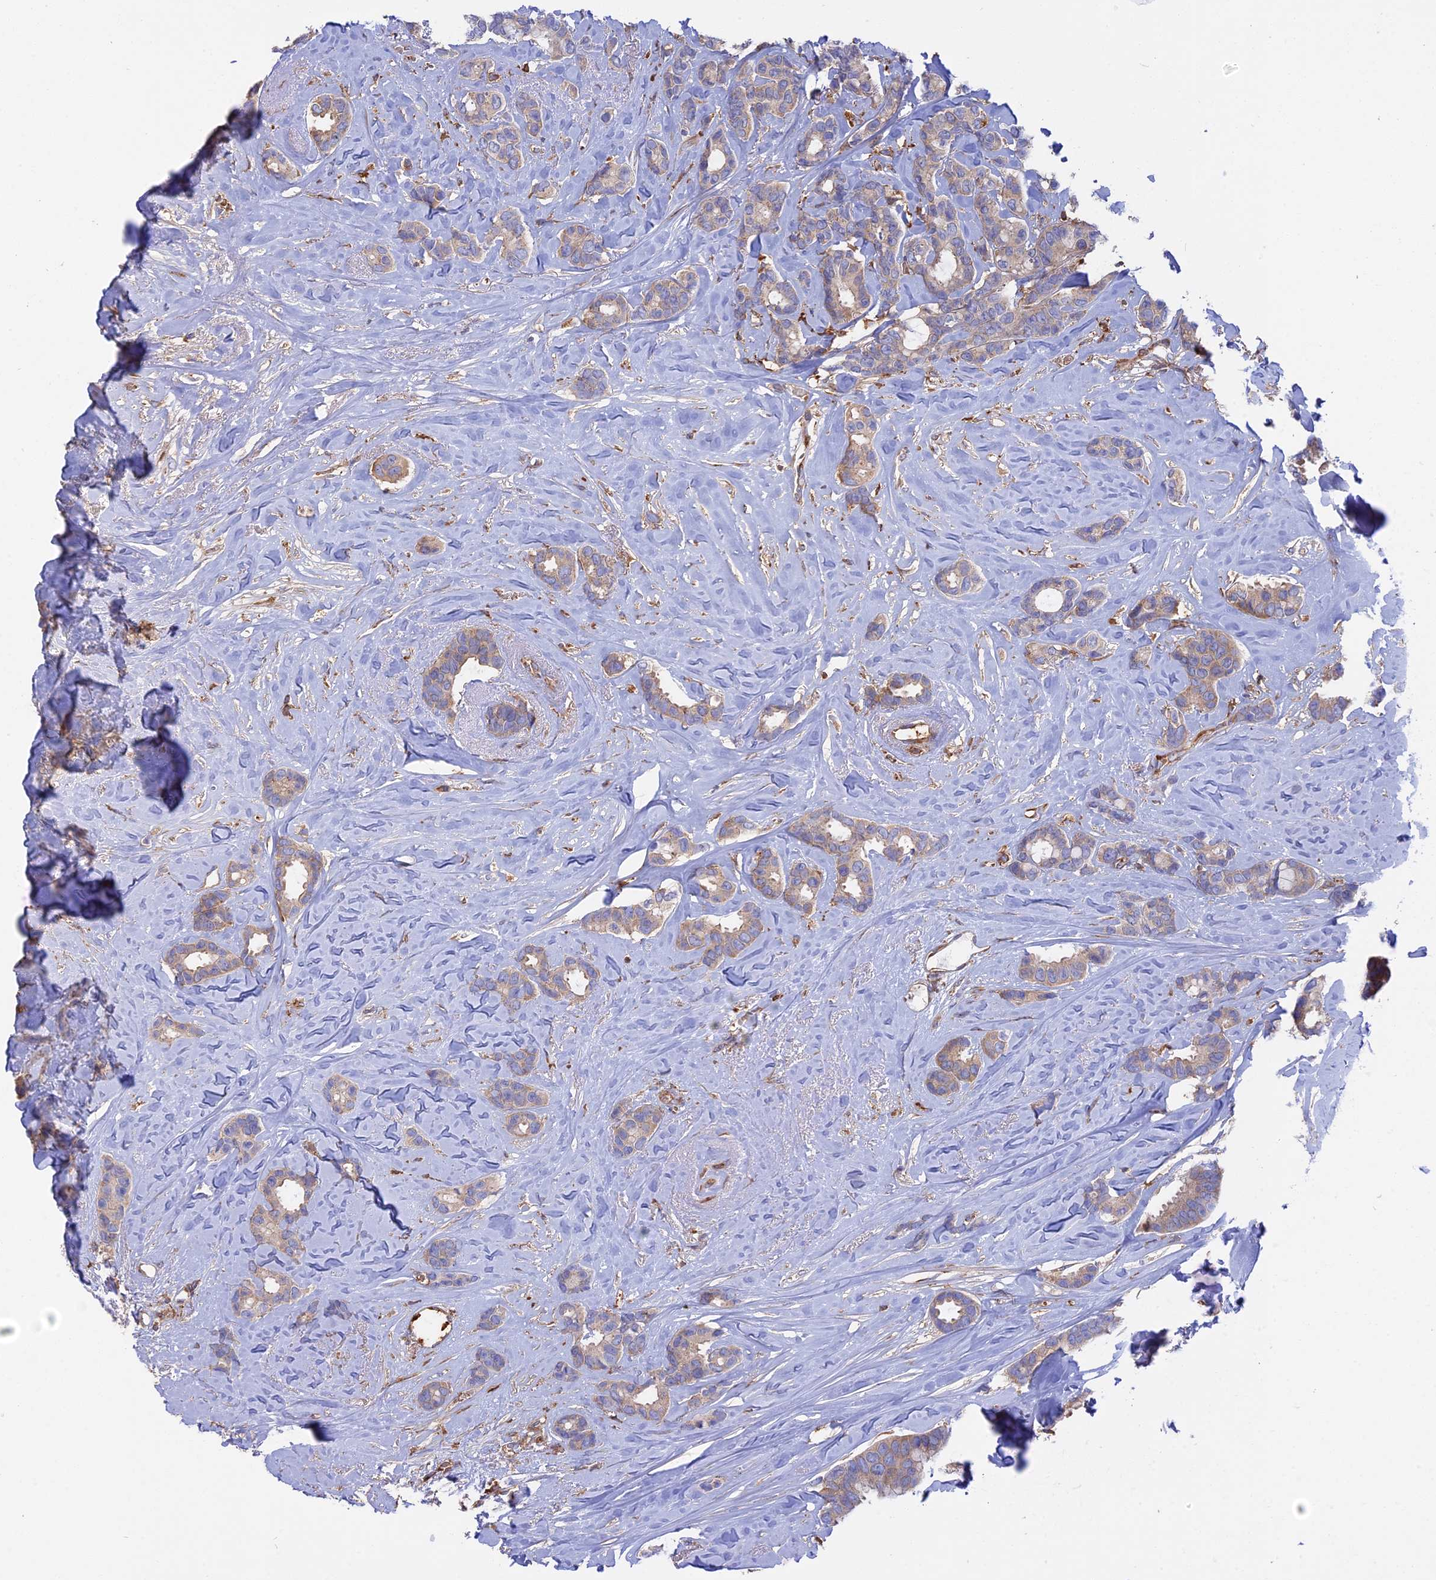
{"staining": {"intensity": "moderate", "quantity": ">75%", "location": "cytoplasmic/membranous"}, "tissue": "breast cancer", "cell_type": "Tumor cells", "image_type": "cancer", "snomed": [{"axis": "morphology", "description": "Duct carcinoma"}, {"axis": "topography", "description": "Breast"}], "caption": "This is a photomicrograph of IHC staining of breast cancer, which shows moderate positivity in the cytoplasmic/membranous of tumor cells.", "gene": "GMIP", "patient": {"sex": "female", "age": 87}}